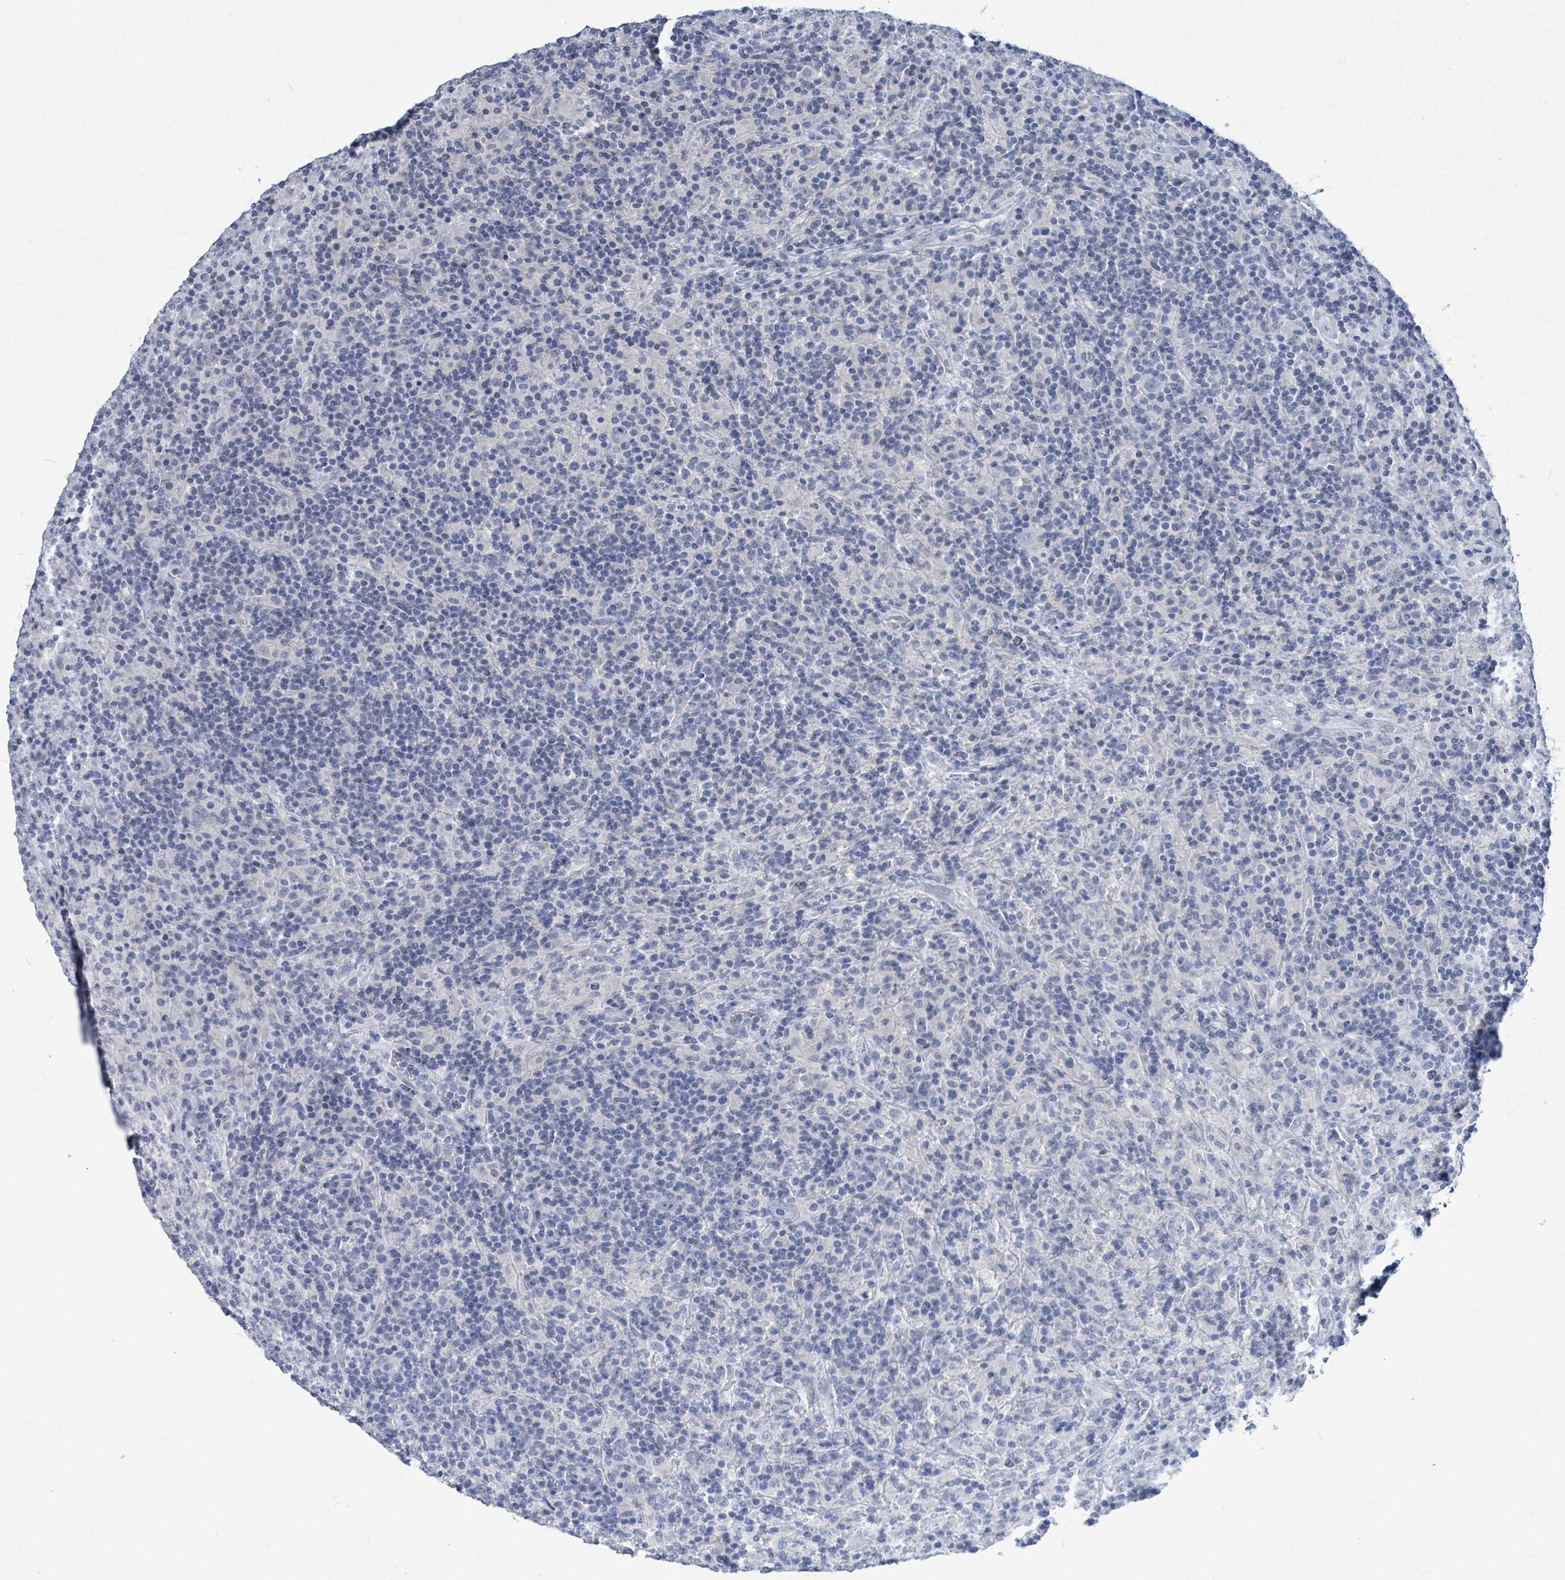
{"staining": {"intensity": "negative", "quantity": "none", "location": "none"}, "tissue": "lymphoma", "cell_type": "Tumor cells", "image_type": "cancer", "snomed": [{"axis": "morphology", "description": "Hodgkin's disease, NOS"}, {"axis": "topography", "description": "Lymph node"}], "caption": "Protein analysis of Hodgkin's disease demonstrates no significant expression in tumor cells. (DAB IHC visualized using brightfield microscopy, high magnification).", "gene": "NTN3", "patient": {"sex": "male", "age": 70}}